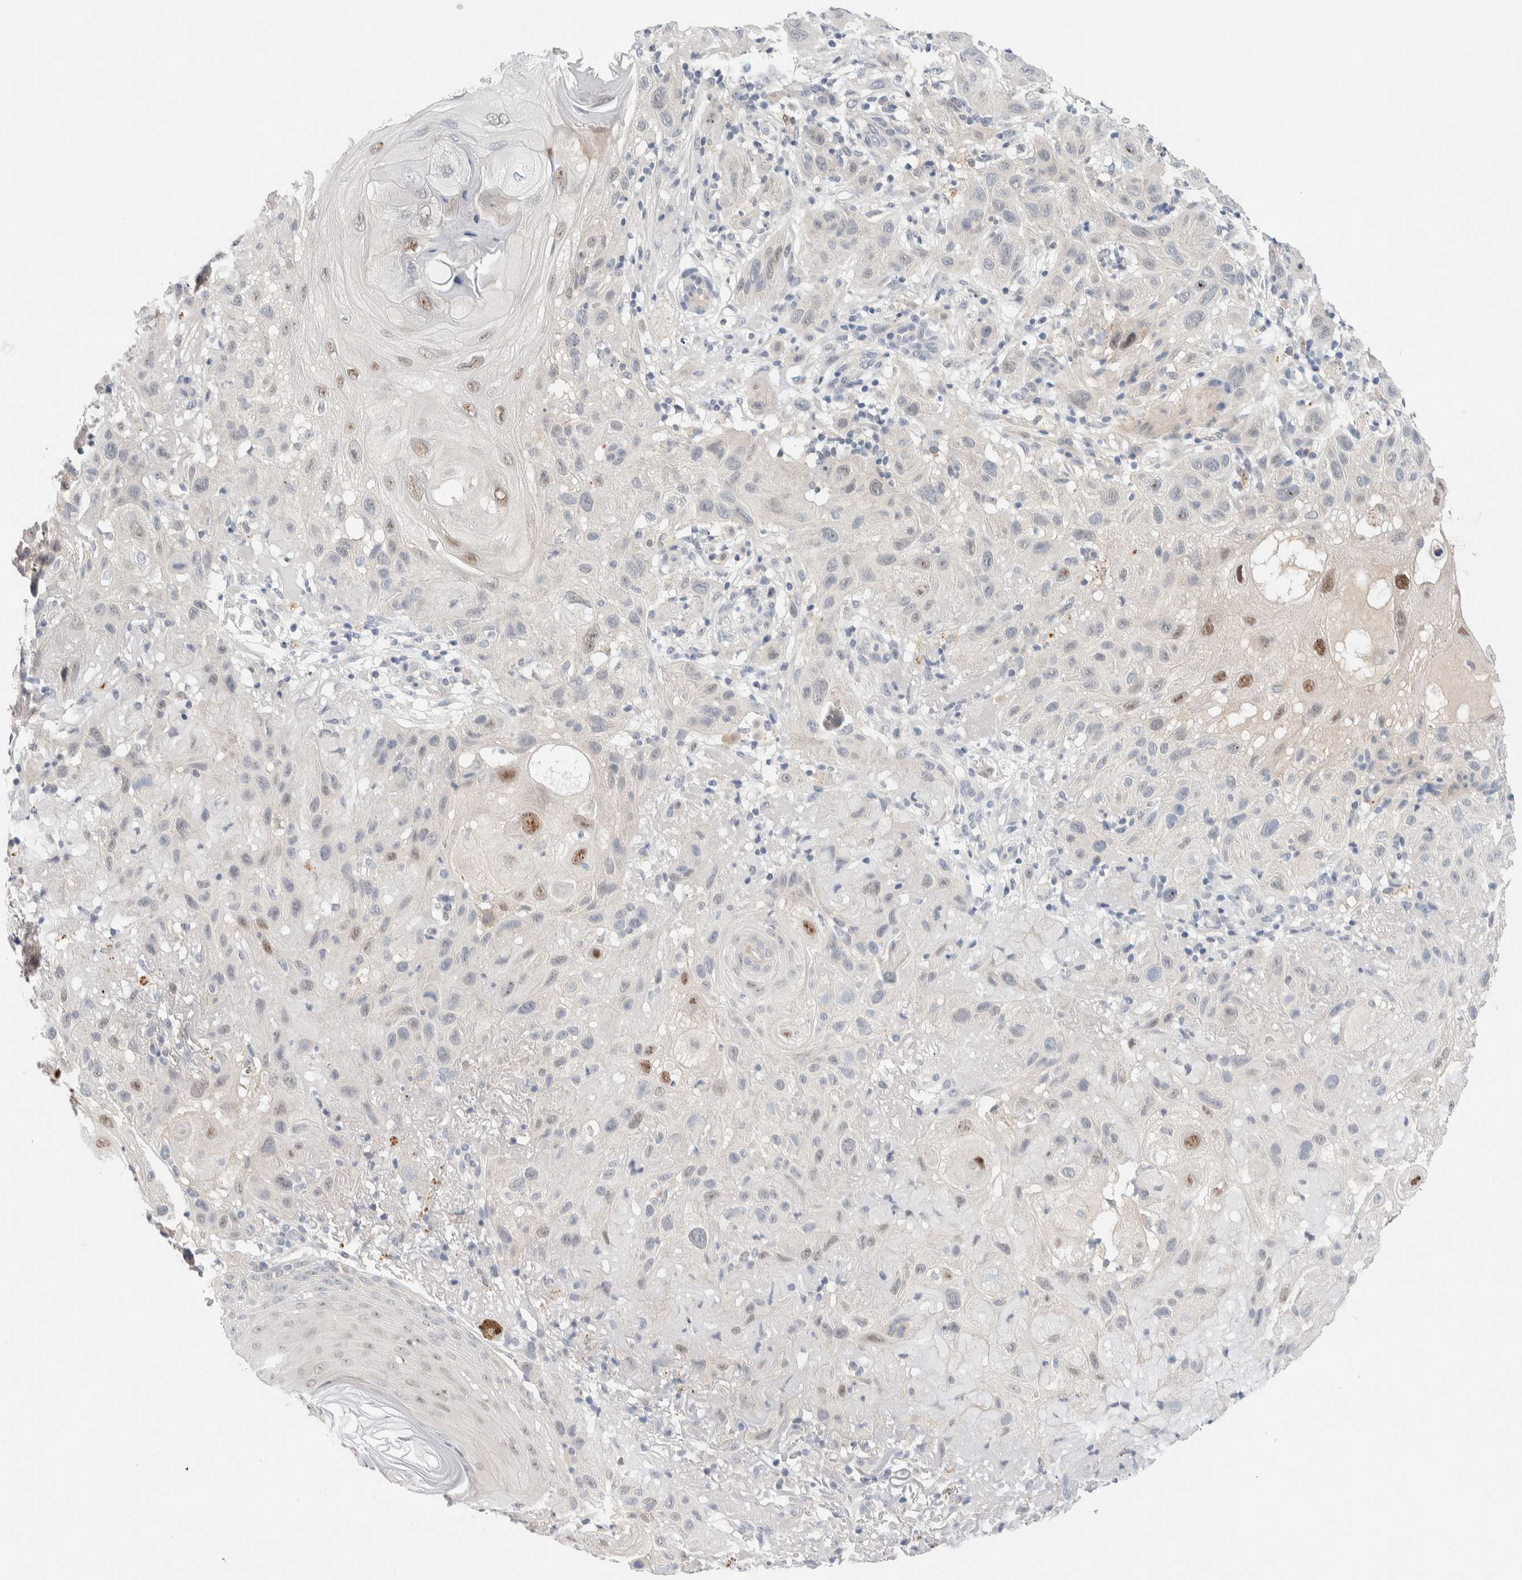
{"staining": {"intensity": "moderate", "quantity": "<25%", "location": "nuclear"}, "tissue": "skin cancer", "cell_type": "Tumor cells", "image_type": "cancer", "snomed": [{"axis": "morphology", "description": "Squamous cell carcinoma, NOS"}, {"axis": "topography", "description": "Skin"}], "caption": "The histopathology image exhibits a brown stain indicating the presence of a protein in the nuclear of tumor cells in skin cancer (squamous cell carcinoma).", "gene": "DNAJB6", "patient": {"sex": "female", "age": 96}}